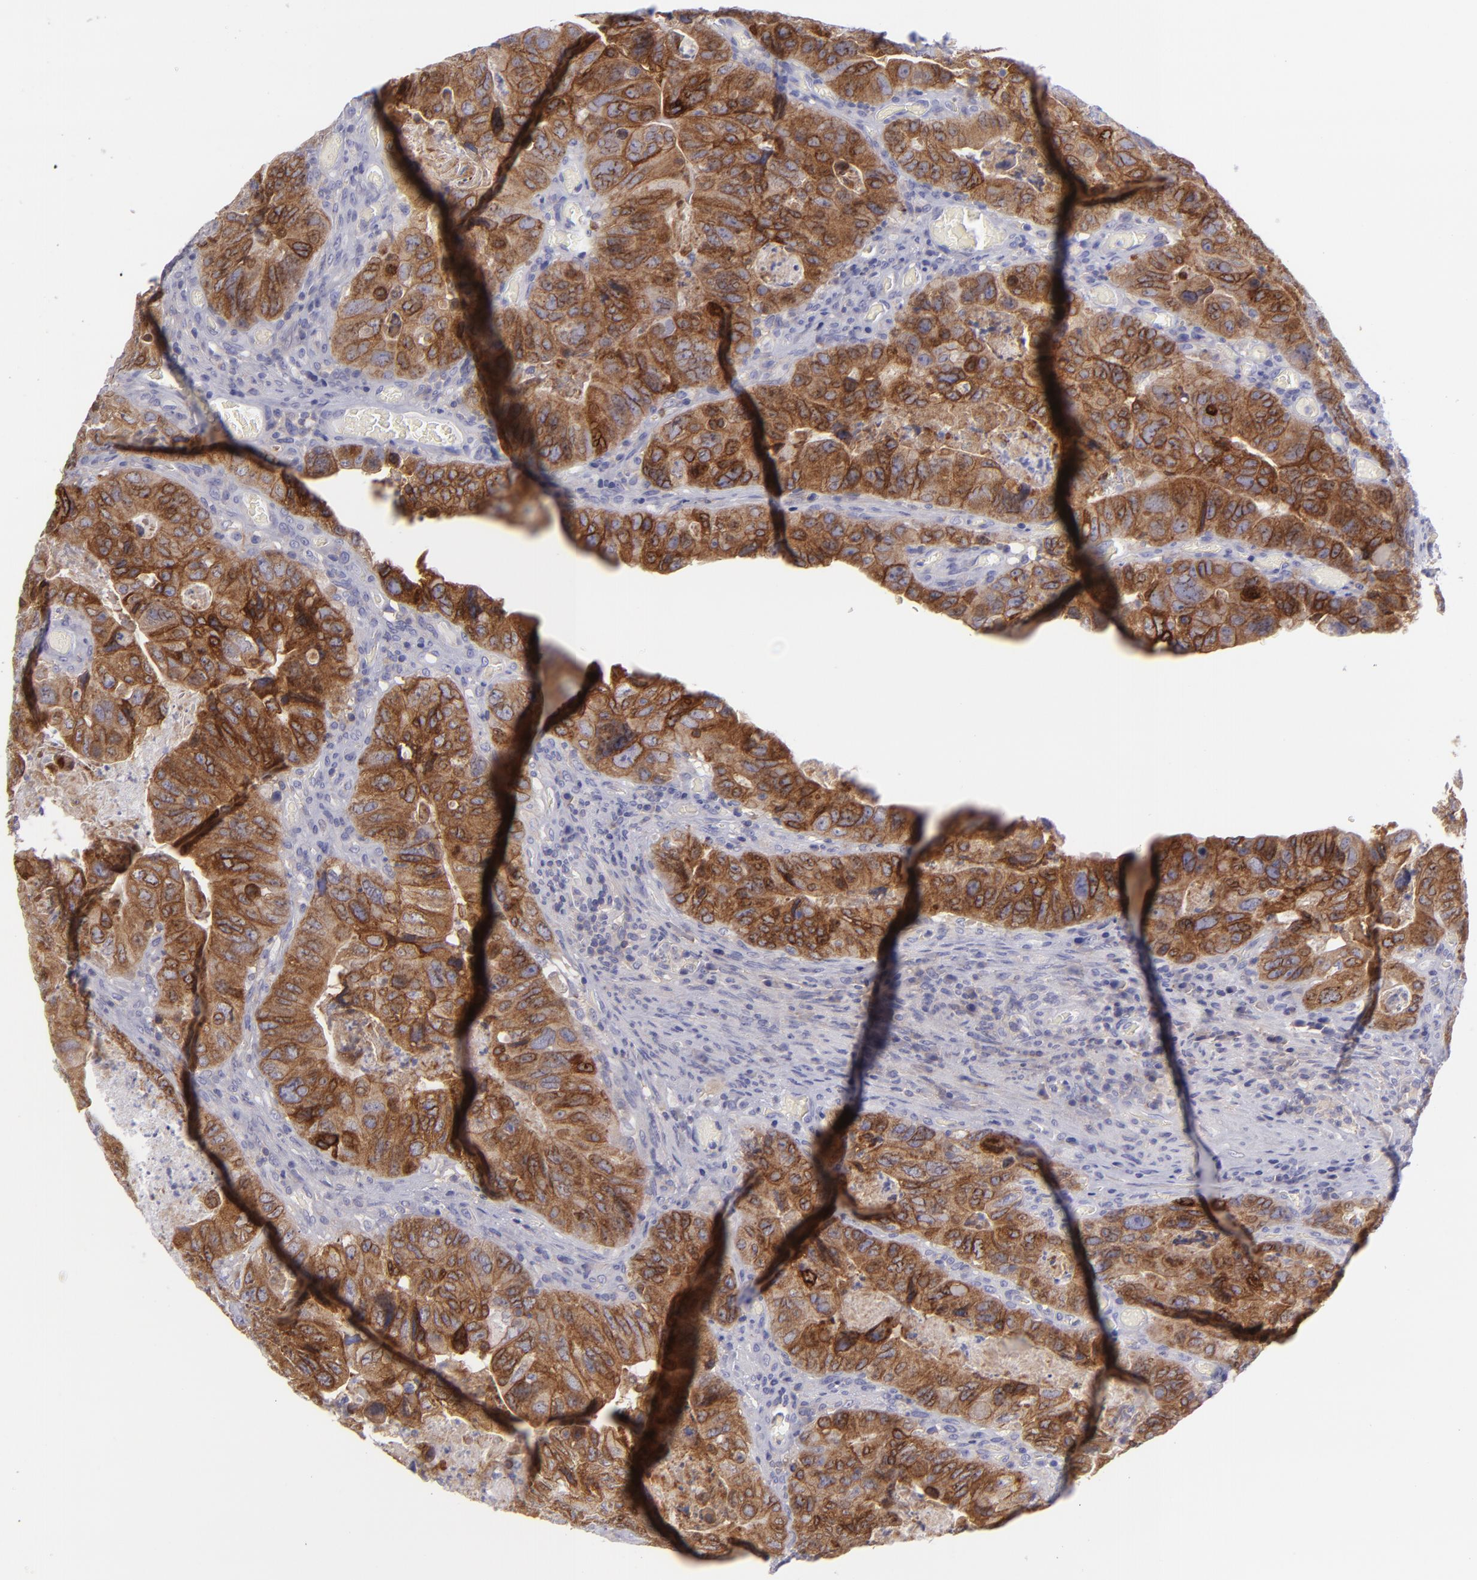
{"staining": {"intensity": "moderate", "quantity": ">75%", "location": "cytoplasmic/membranous"}, "tissue": "colorectal cancer", "cell_type": "Tumor cells", "image_type": "cancer", "snomed": [{"axis": "morphology", "description": "Adenocarcinoma, NOS"}, {"axis": "topography", "description": "Rectum"}], "caption": "Human colorectal adenocarcinoma stained for a protein (brown) shows moderate cytoplasmic/membranous positive expression in about >75% of tumor cells.", "gene": "BSG", "patient": {"sex": "female", "age": 82}}